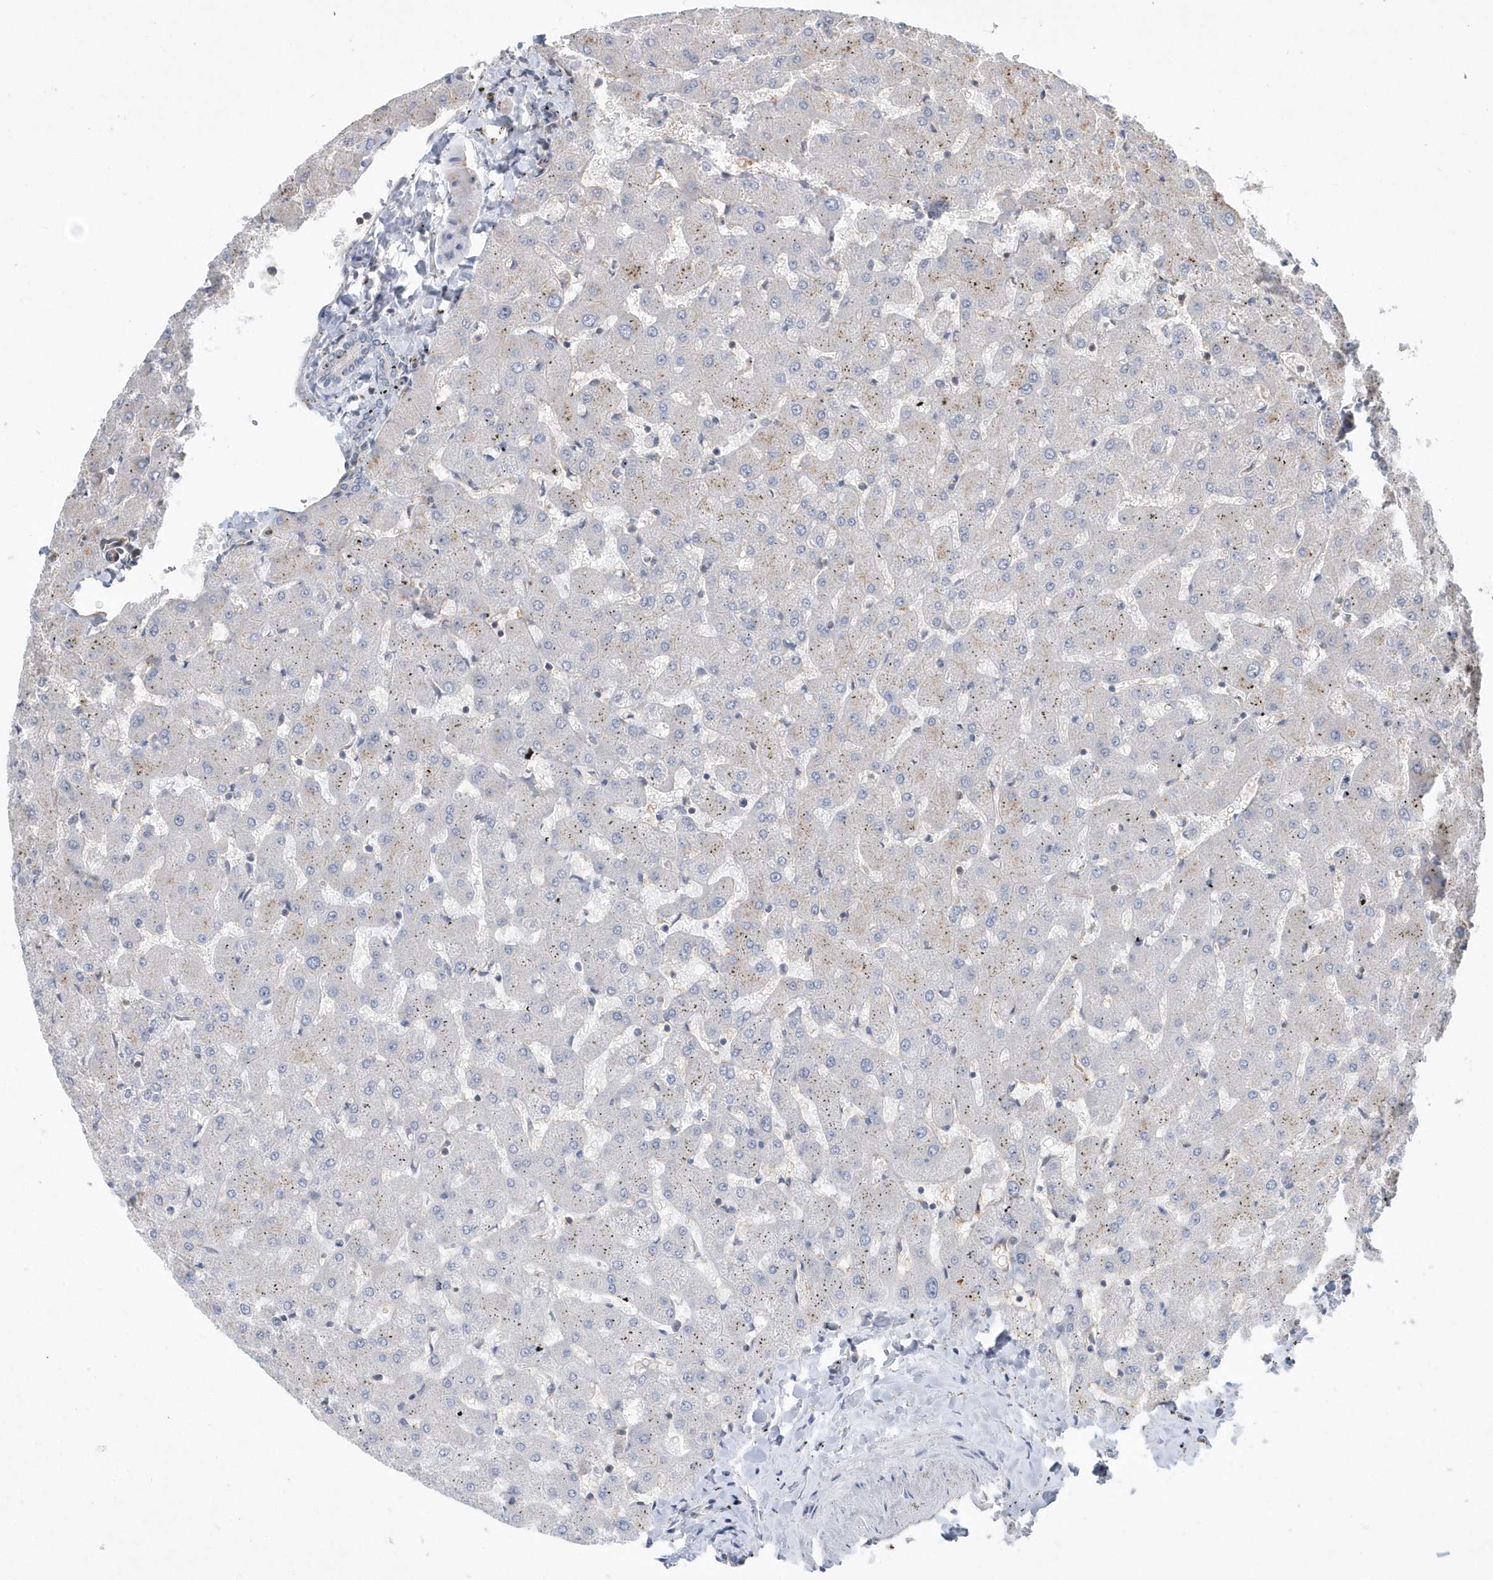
{"staining": {"intensity": "negative", "quantity": "none", "location": "none"}, "tissue": "liver", "cell_type": "Cholangiocytes", "image_type": "normal", "snomed": [{"axis": "morphology", "description": "Normal tissue, NOS"}, {"axis": "topography", "description": "Liver"}], "caption": "Human liver stained for a protein using immunohistochemistry (IHC) demonstrates no staining in cholangiocytes.", "gene": "CRIP3", "patient": {"sex": "female", "age": 63}}